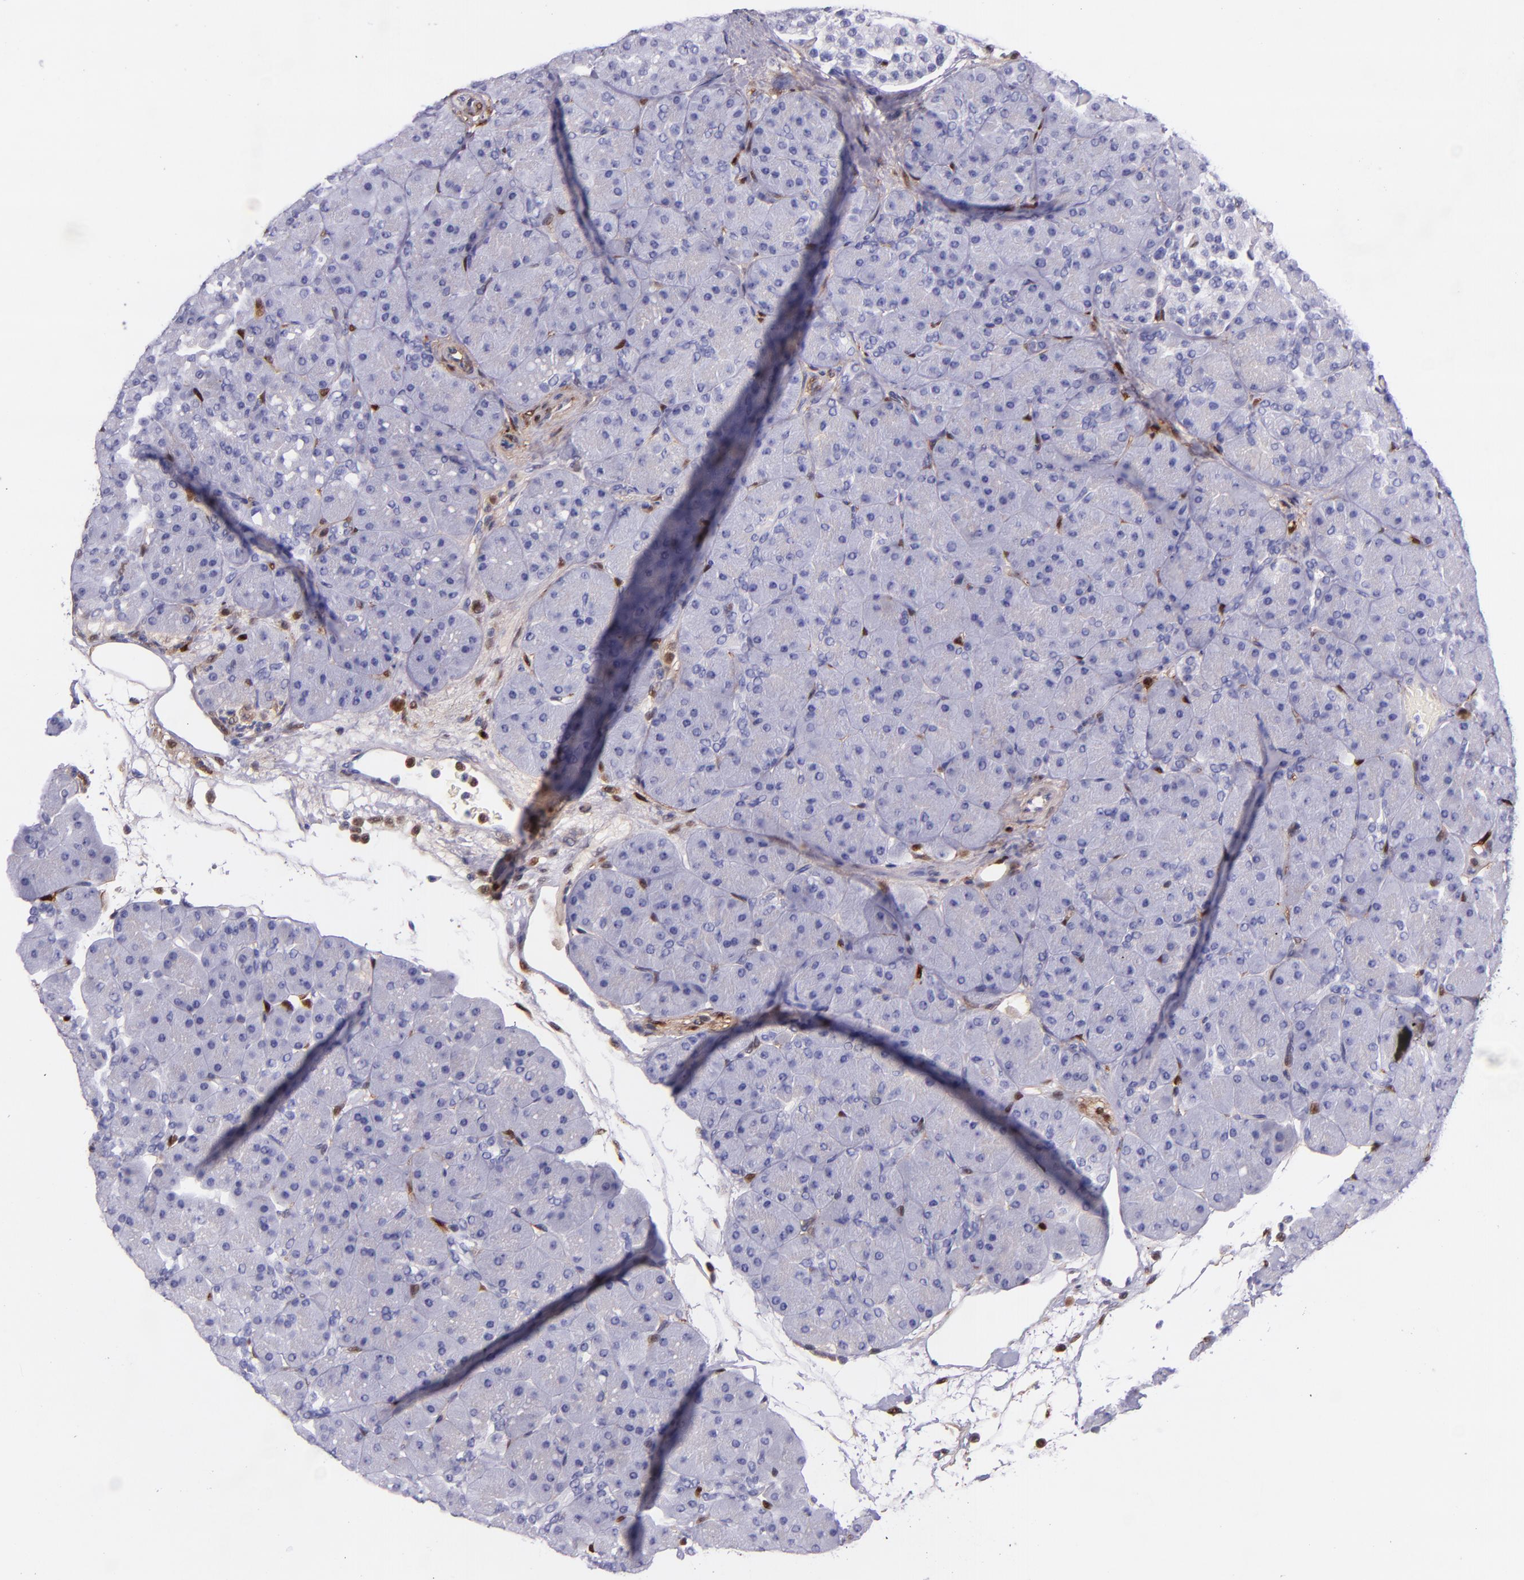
{"staining": {"intensity": "negative", "quantity": "none", "location": "none"}, "tissue": "pancreas", "cell_type": "Exocrine glandular cells", "image_type": "normal", "snomed": [{"axis": "morphology", "description": "Normal tissue, NOS"}, {"axis": "topography", "description": "Pancreas"}], "caption": "Micrograph shows no protein positivity in exocrine glandular cells of benign pancreas. Brightfield microscopy of IHC stained with DAB (3,3'-diaminobenzidine) (brown) and hematoxylin (blue), captured at high magnification.", "gene": "LGALS1", "patient": {"sex": "male", "age": 66}}